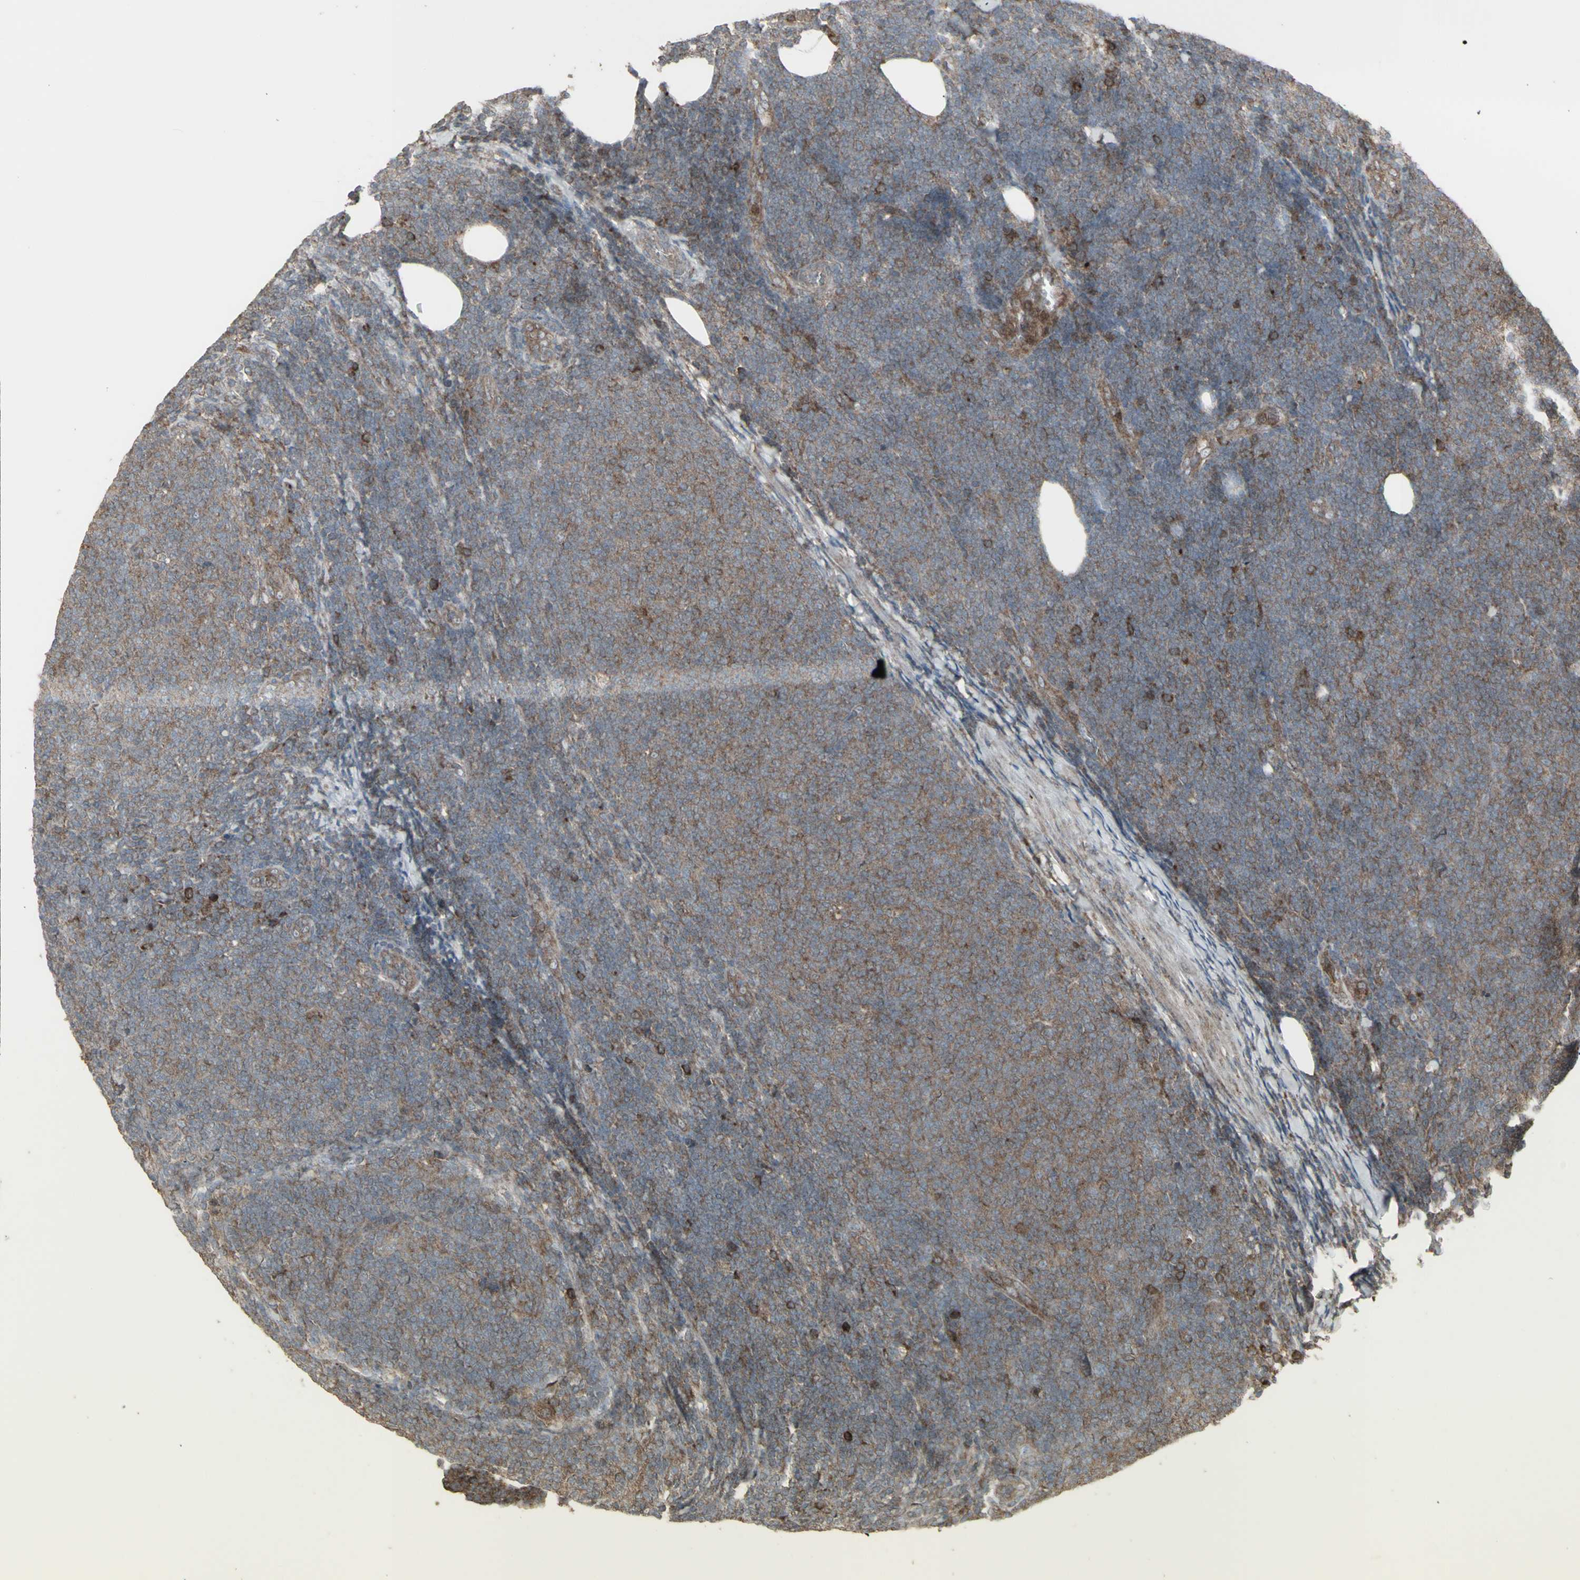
{"staining": {"intensity": "moderate", "quantity": ">75%", "location": "cytoplasmic/membranous"}, "tissue": "lymphoma", "cell_type": "Tumor cells", "image_type": "cancer", "snomed": [{"axis": "morphology", "description": "Malignant lymphoma, non-Hodgkin's type, Low grade"}, {"axis": "topography", "description": "Lymph node"}], "caption": "Malignant lymphoma, non-Hodgkin's type (low-grade) stained with a brown dye reveals moderate cytoplasmic/membranous positive expression in about >75% of tumor cells.", "gene": "RNASEL", "patient": {"sex": "male", "age": 66}}